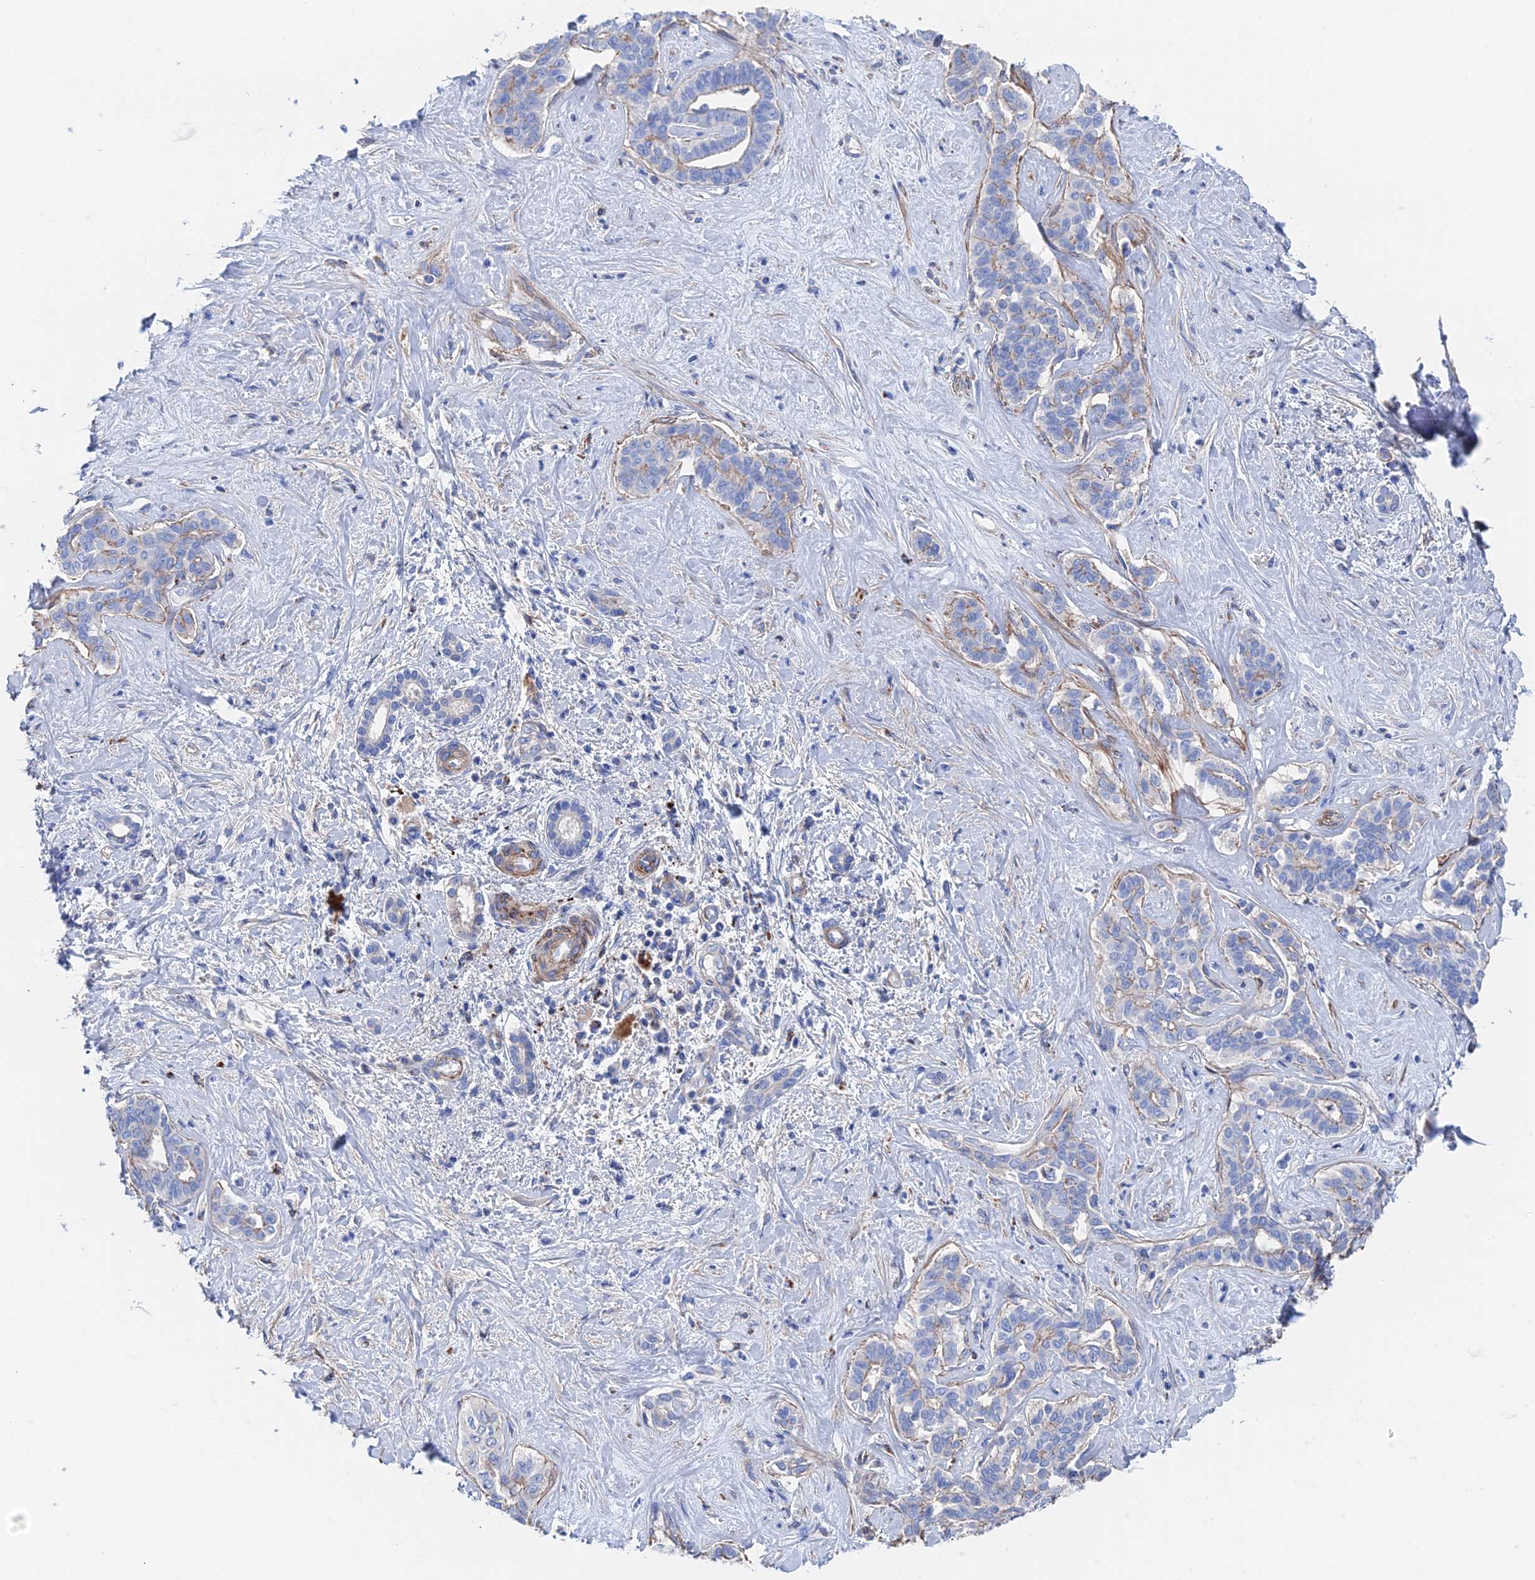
{"staining": {"intensity": "weak", "quantity": "<25%", "location": "cytoplasmic/membranous"}, "tissue": "liver cancer", "cell_type": "Tumor cells", "image_type": "cancer", "snomed": [{"axis": "morphology", "description": "Cholangiocarcinoma"}, {"axis": "topography", "description": "Liver"}], "caption": "Liver cholangiocarcinoma stained for a protein using IHC shows no positivity tumor cells.", "gene": "STRA6", "patient": {"sex": "female", "age": 77}}